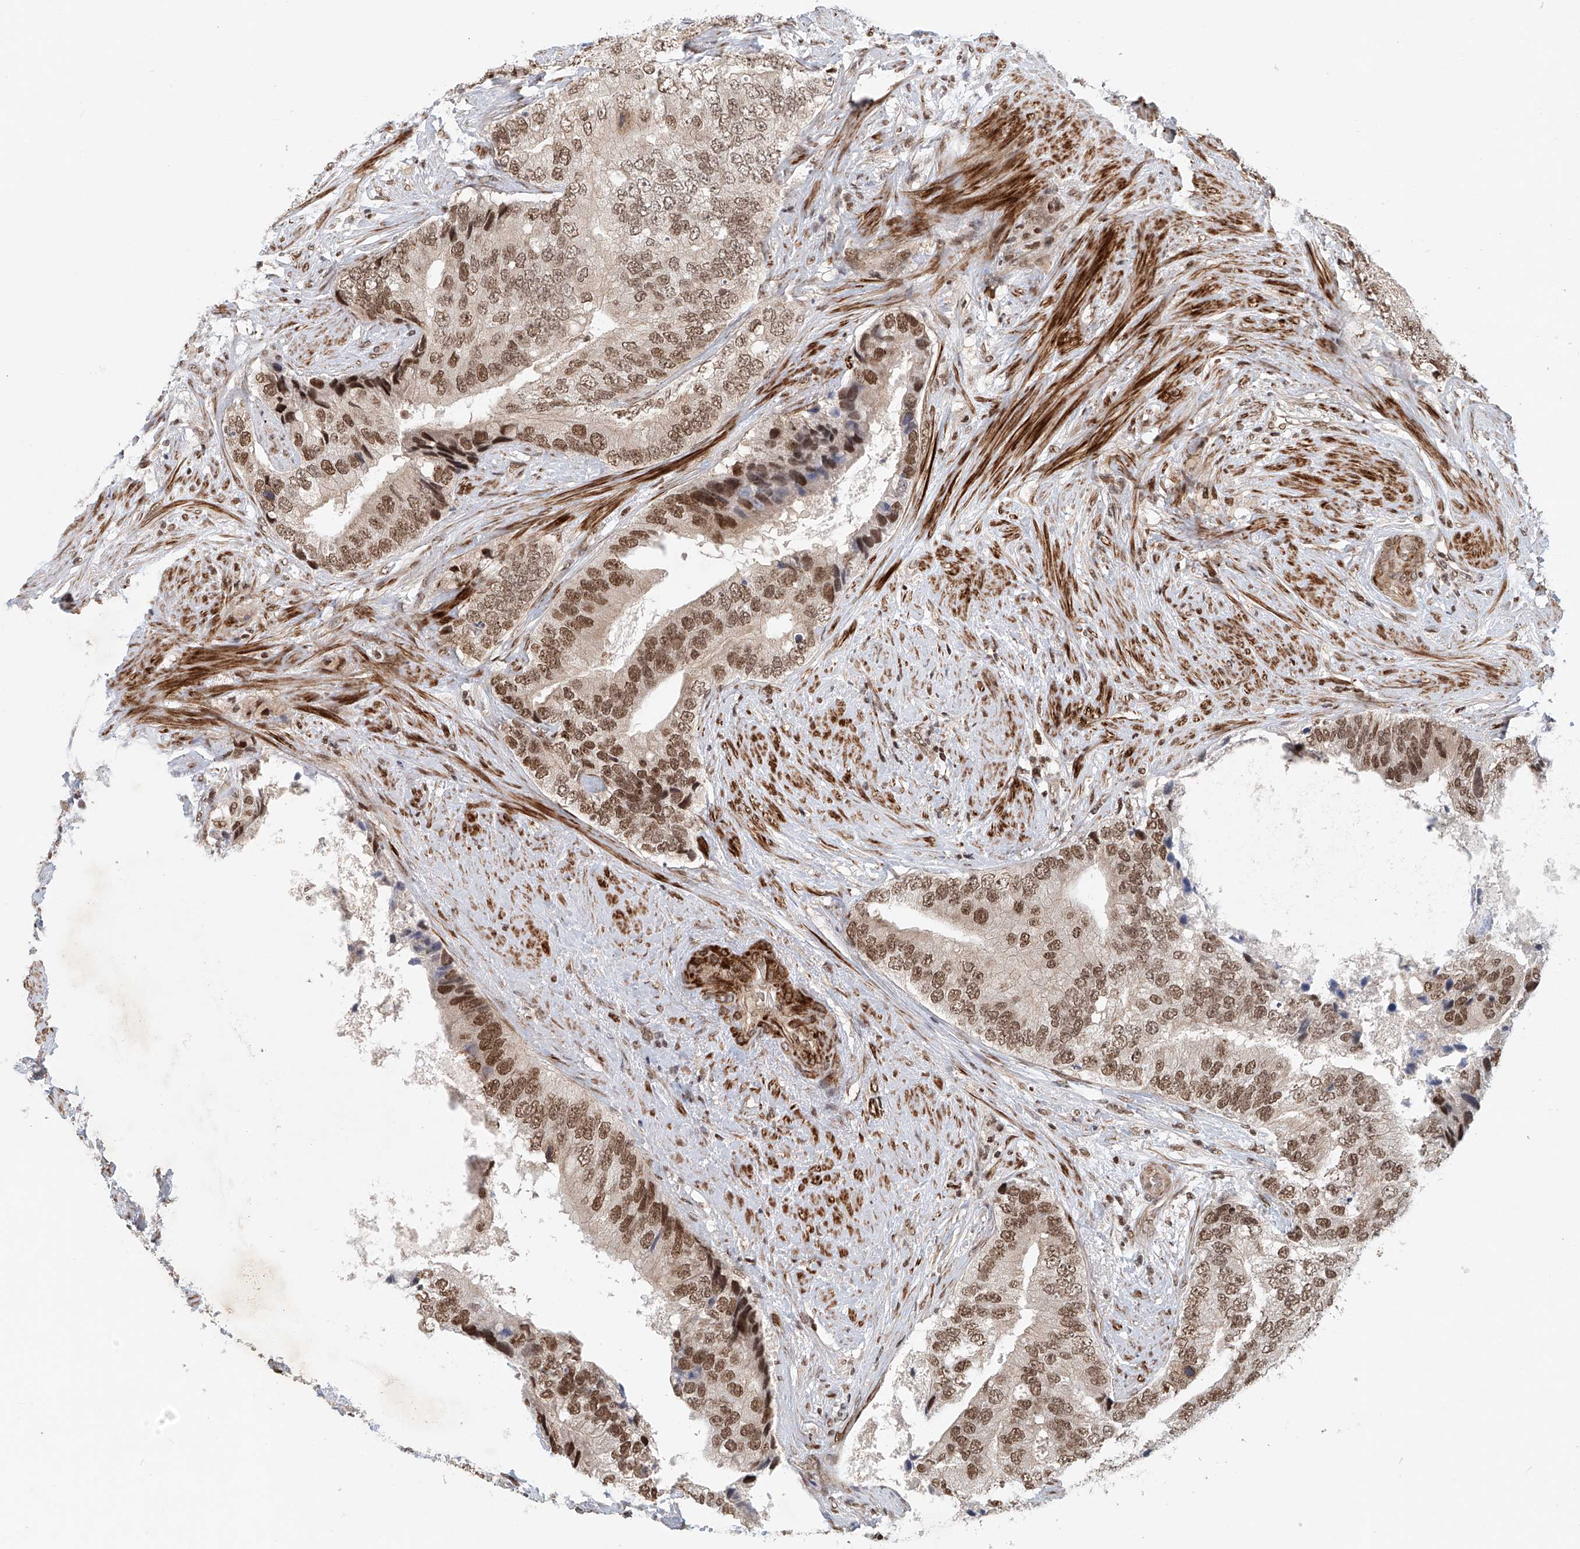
{"staining": {"intensity": "moderate", "quantity": ">75%", "location": "nuclear"}, "tissue": "prostate cancer", "cell_type": "Tumor cells", "image_type": "cancer", "snomed": [{"axis": "morphology", "description": "Adenocarcinoma, High grade"}, {"axis": "topography", "description": "Prostate"}], "caption": "Prostate high-grade adenocarcinoma tissue exhibits moderate nuclear expression in approximately >75% of tumor cells The protein of interest is shown in brown color, while the nuclei are stained blue.", "gene": "ZNF470", "patient": {"sex": "male", "age": 70}}